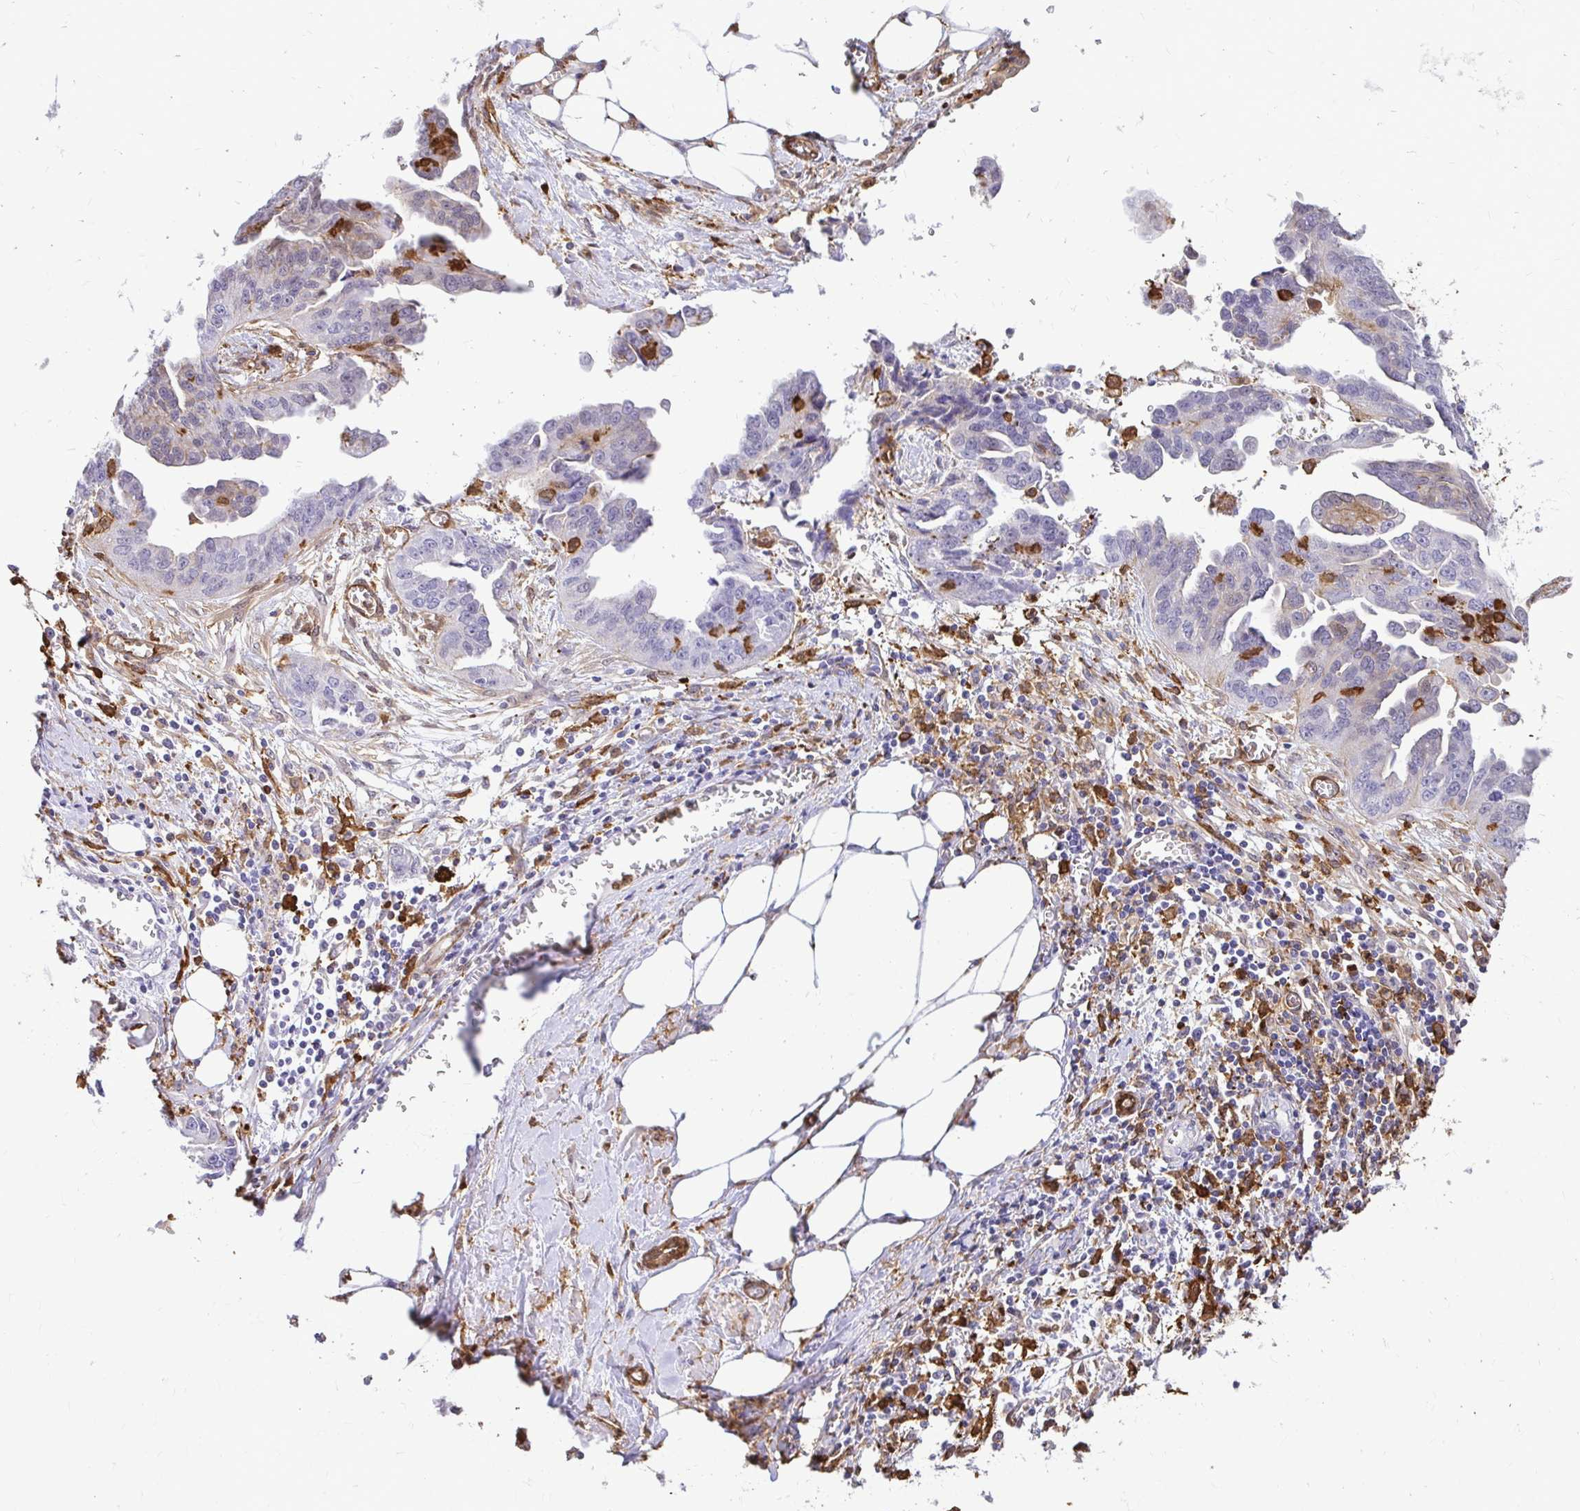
{"staining": {"intensity": "negative", "quantity": "none", "location": "none"}, "tissue": "ovarian cancer", "cell_type": "Tumor cells", "image_type": "cancer", "snomed": [{"axis": "morphology", "description": "Cystadenocarcinoma, serous, NOS"}, {"axis": "topography", "description": "Ovary"}], "caption": "Immunohistochemical staining of human ovarian cancer shows no significant staining in tumor cells.", "gene": "GSN", "patient": {"sex": "female", "age": 75}}